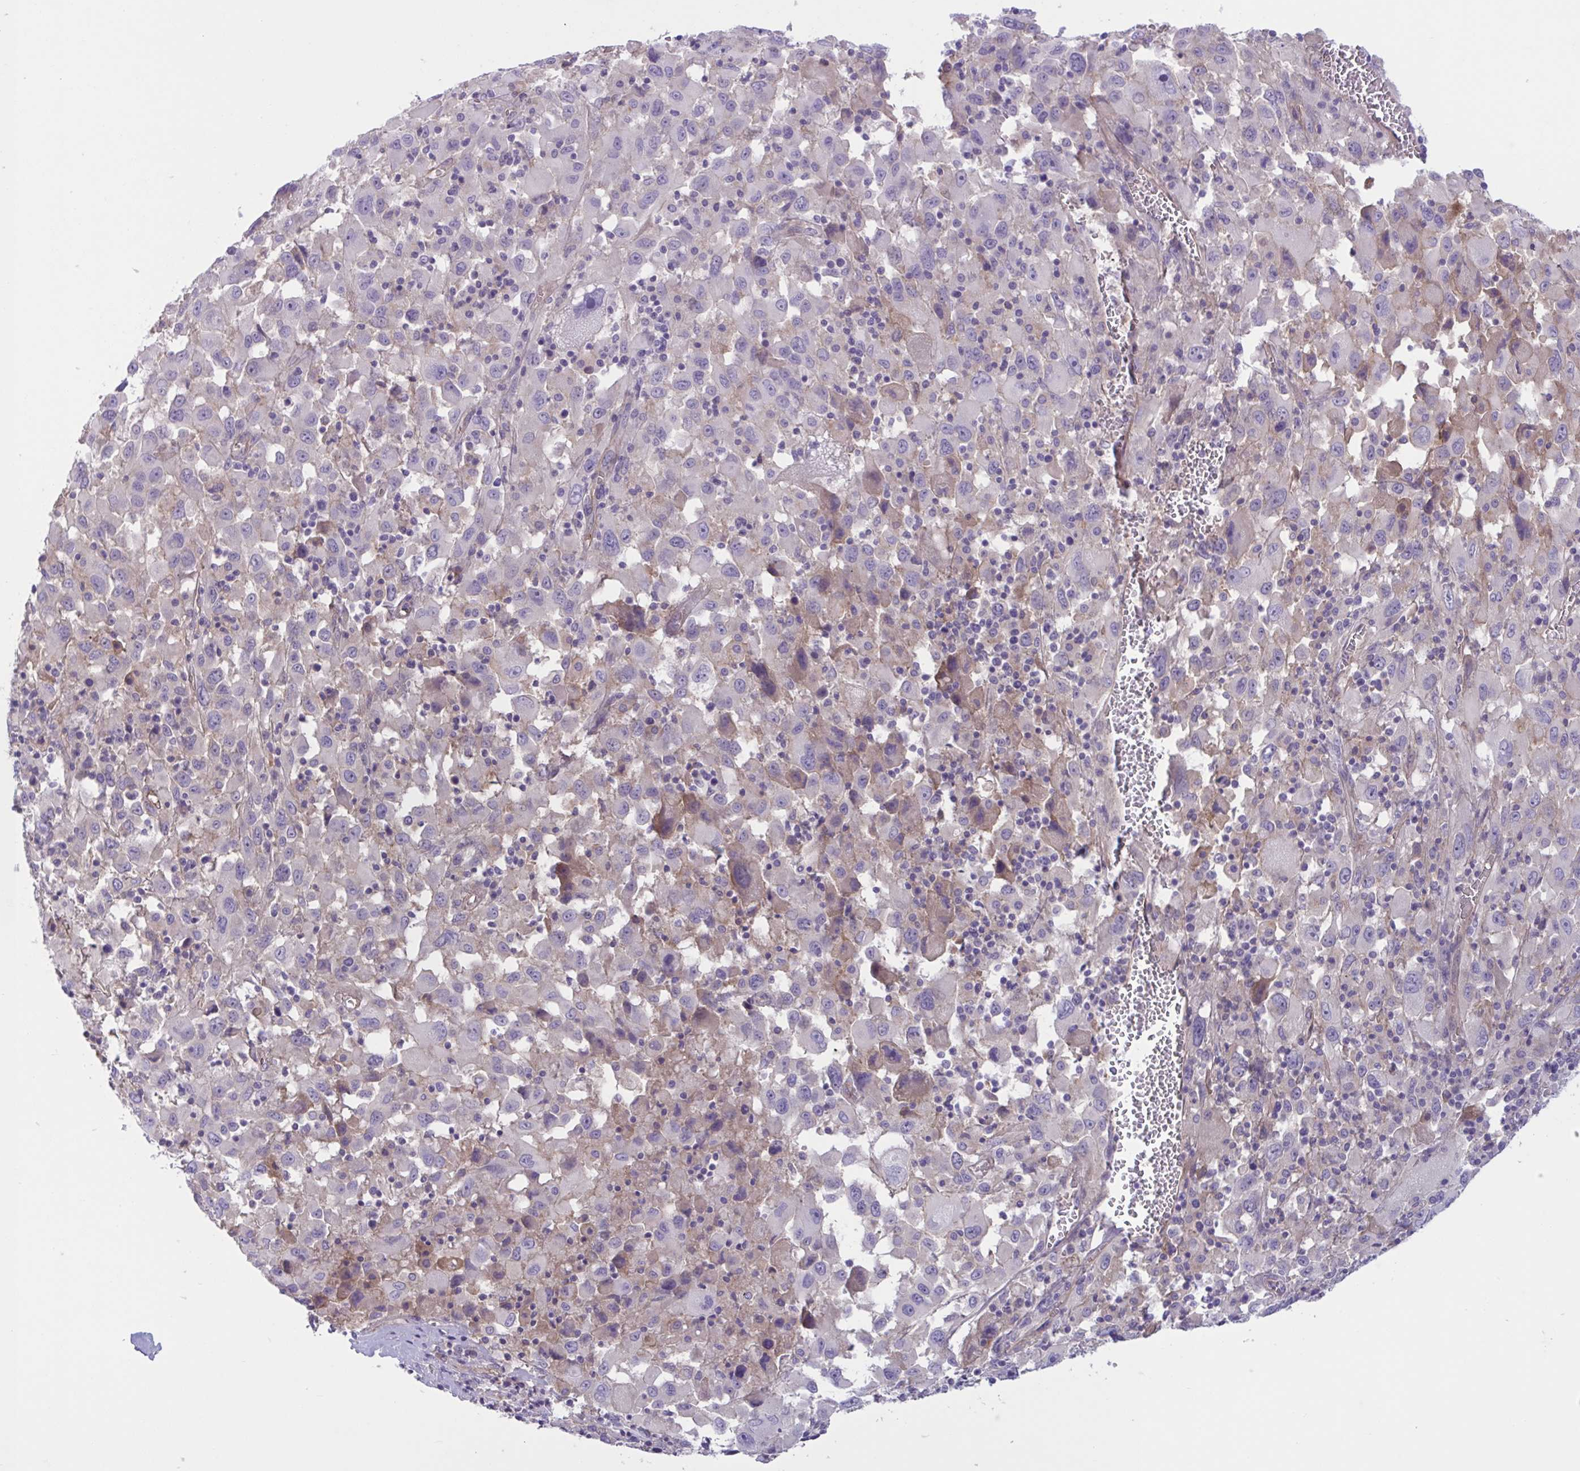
{"staining": {"intensity": "weak", "quantity": "<25%", "location": "cytoplasmic/membranous"}, "tissue": "melanoma", "cell_type": "Tumor cells", "image_type": "cancer", "snomed": [{"axis": "morphology", "description": "Malignant melanoma, Metastatic site"}, {"axis": "topography", "description": "Soft tissue"}], "caption": "Image shows no protein expression in tumor cells of melanoma tissue.", "gene": "TTC7B", "patient": {"sex": "male", "age": 50}}